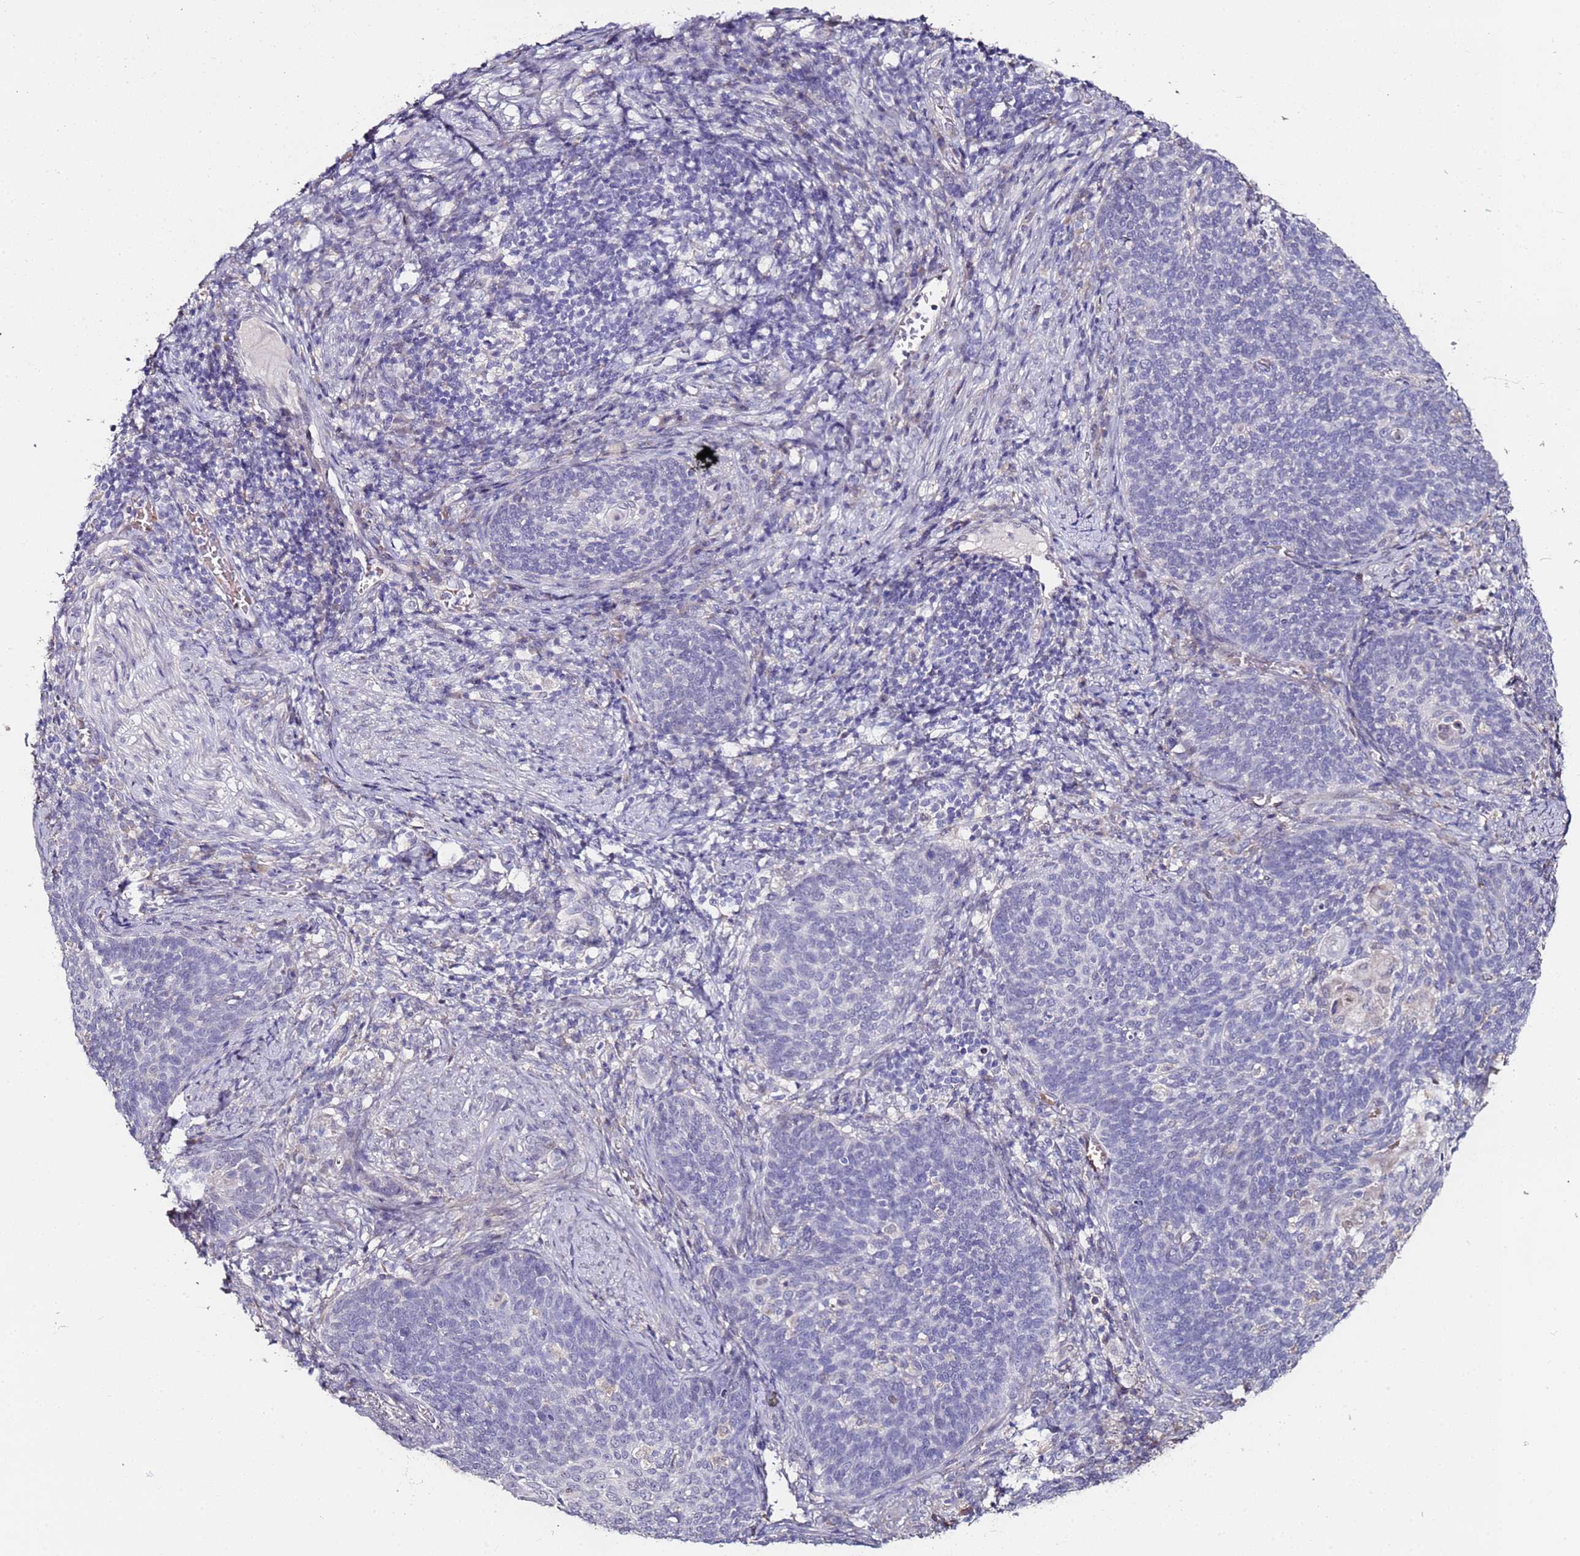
{"staining": {"intensity": "negative", "quantity": "none", "location": "none"}, "tissue": "cervical cancer", "cell_type": "Tumor cells", "image_type": "cancer", "snomed": [{"axis": "morphology", "description": "Normal tissue, NOS"}, {"axis": "morphology", "description": "Squamous cell carcinoma, NOS"}, {"axis": "topography", "description": "Cervix"}], "caption": "An immunohistochemistry (IHC) image of squamous cell carcinoma (cervical) is shown. There is no staining in tumor cells of squamous cell carcinoma (cervical).", "gene": "C3orf80", "patient": {"sex": "female", "age": 39}}